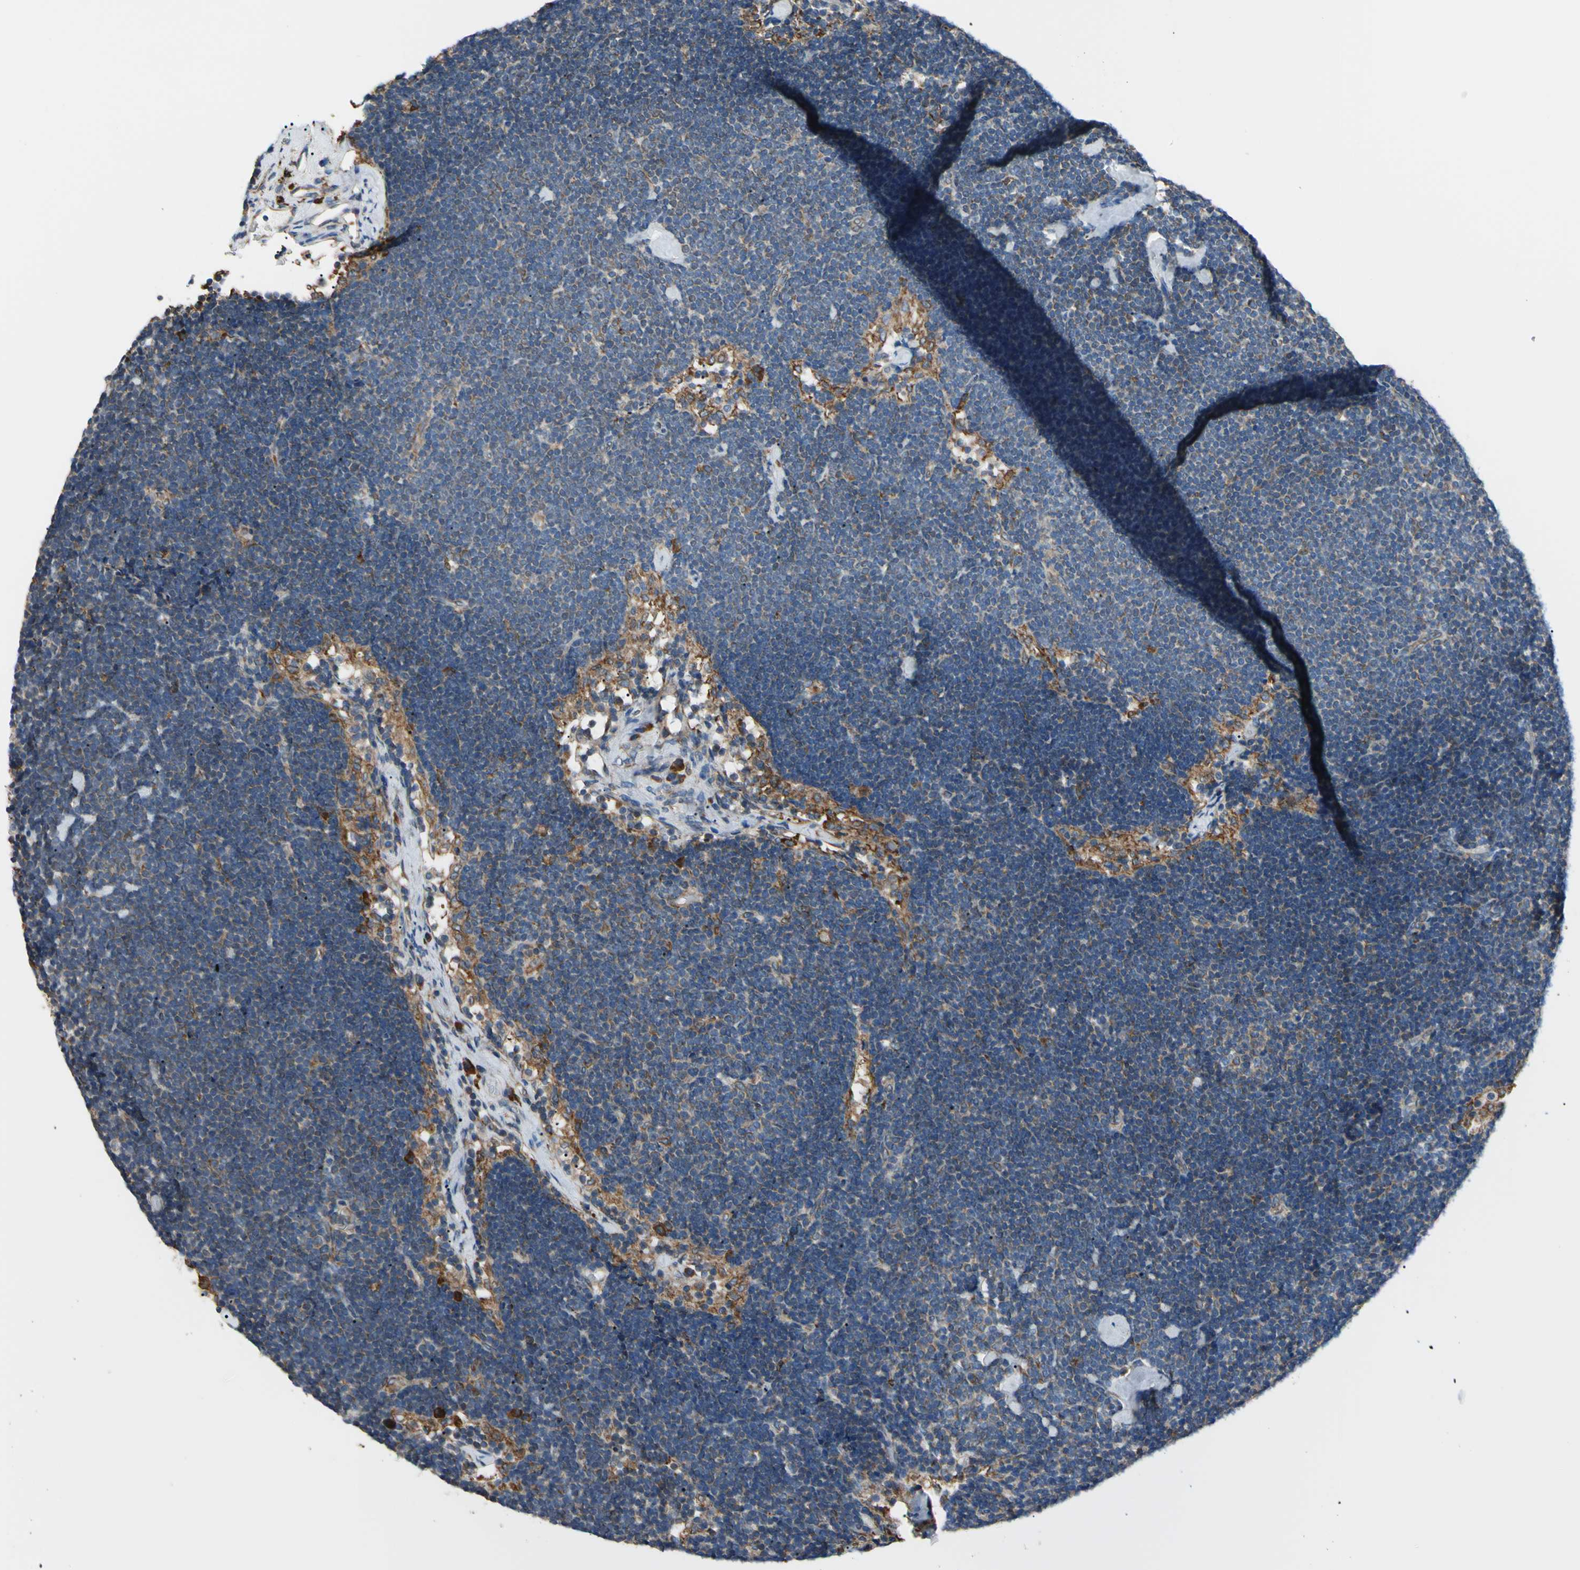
{"staining": {"intensity": "moderate", "quantity": ">75%", "location": "cytoplasmic/membranous"}, "tissue": "lymph node", "cell_type": "Germinal center cells", "image_type": "normal", "snomed": [{"axis": "morphology", "description": "Normal tissue, NOS"}, {"axis": "topography", "description": "Lymph node"}], "caption": "A histopathology image showing moderate cytoplasmic/membranous expression in approximately >75% of germinal center cells in unremarkable lymph node, as visualized by brown immunohistochemical staining.", "gene": "BMF", "patient": {"sex": "male", "age": 63}}